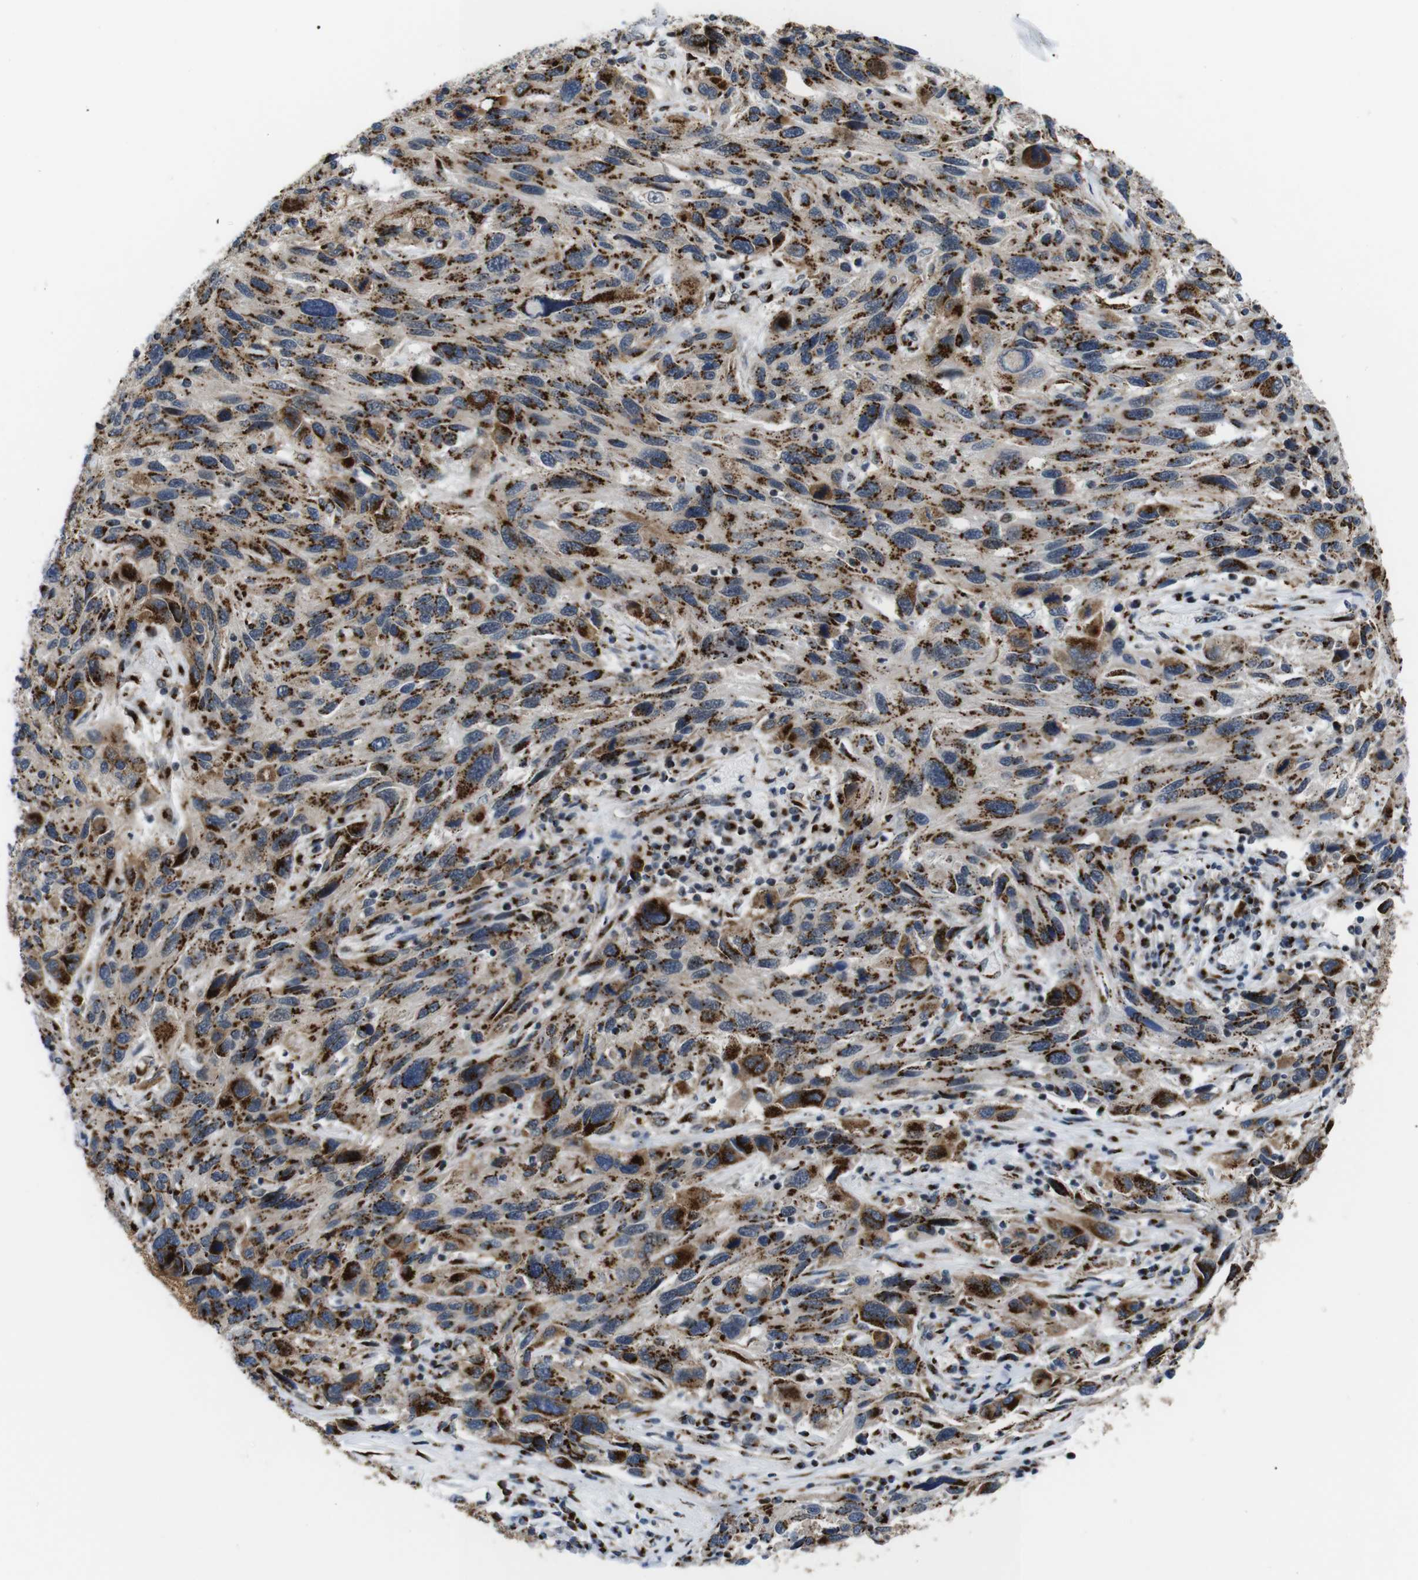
{"staining": {"intensity": "strong", "quantity": ">75%", "location": "cytoplasmic/membranous"}, "tissue": "melanoma", "cell_type": "Tumor cells", "image_type": "cancer", "snomed": [{"axis": "morphology", "description": "Malignant melanoma, NOS"}, {"axis": "topography", "description": "Skin"}], "caption": "Protein expression by immunohistochemistry exhibits strong cytoplasmic/membranous expression in approximately >75% of tumor cells in malignant melanoma. The staining was performed using DAB to visualize the protein expression in brown, while the nuclei were stained in blue with hematoxylin (Magnification: 20x).", "gene": "TGOLN2", "patient": {"sex": "male", "age": 53}}